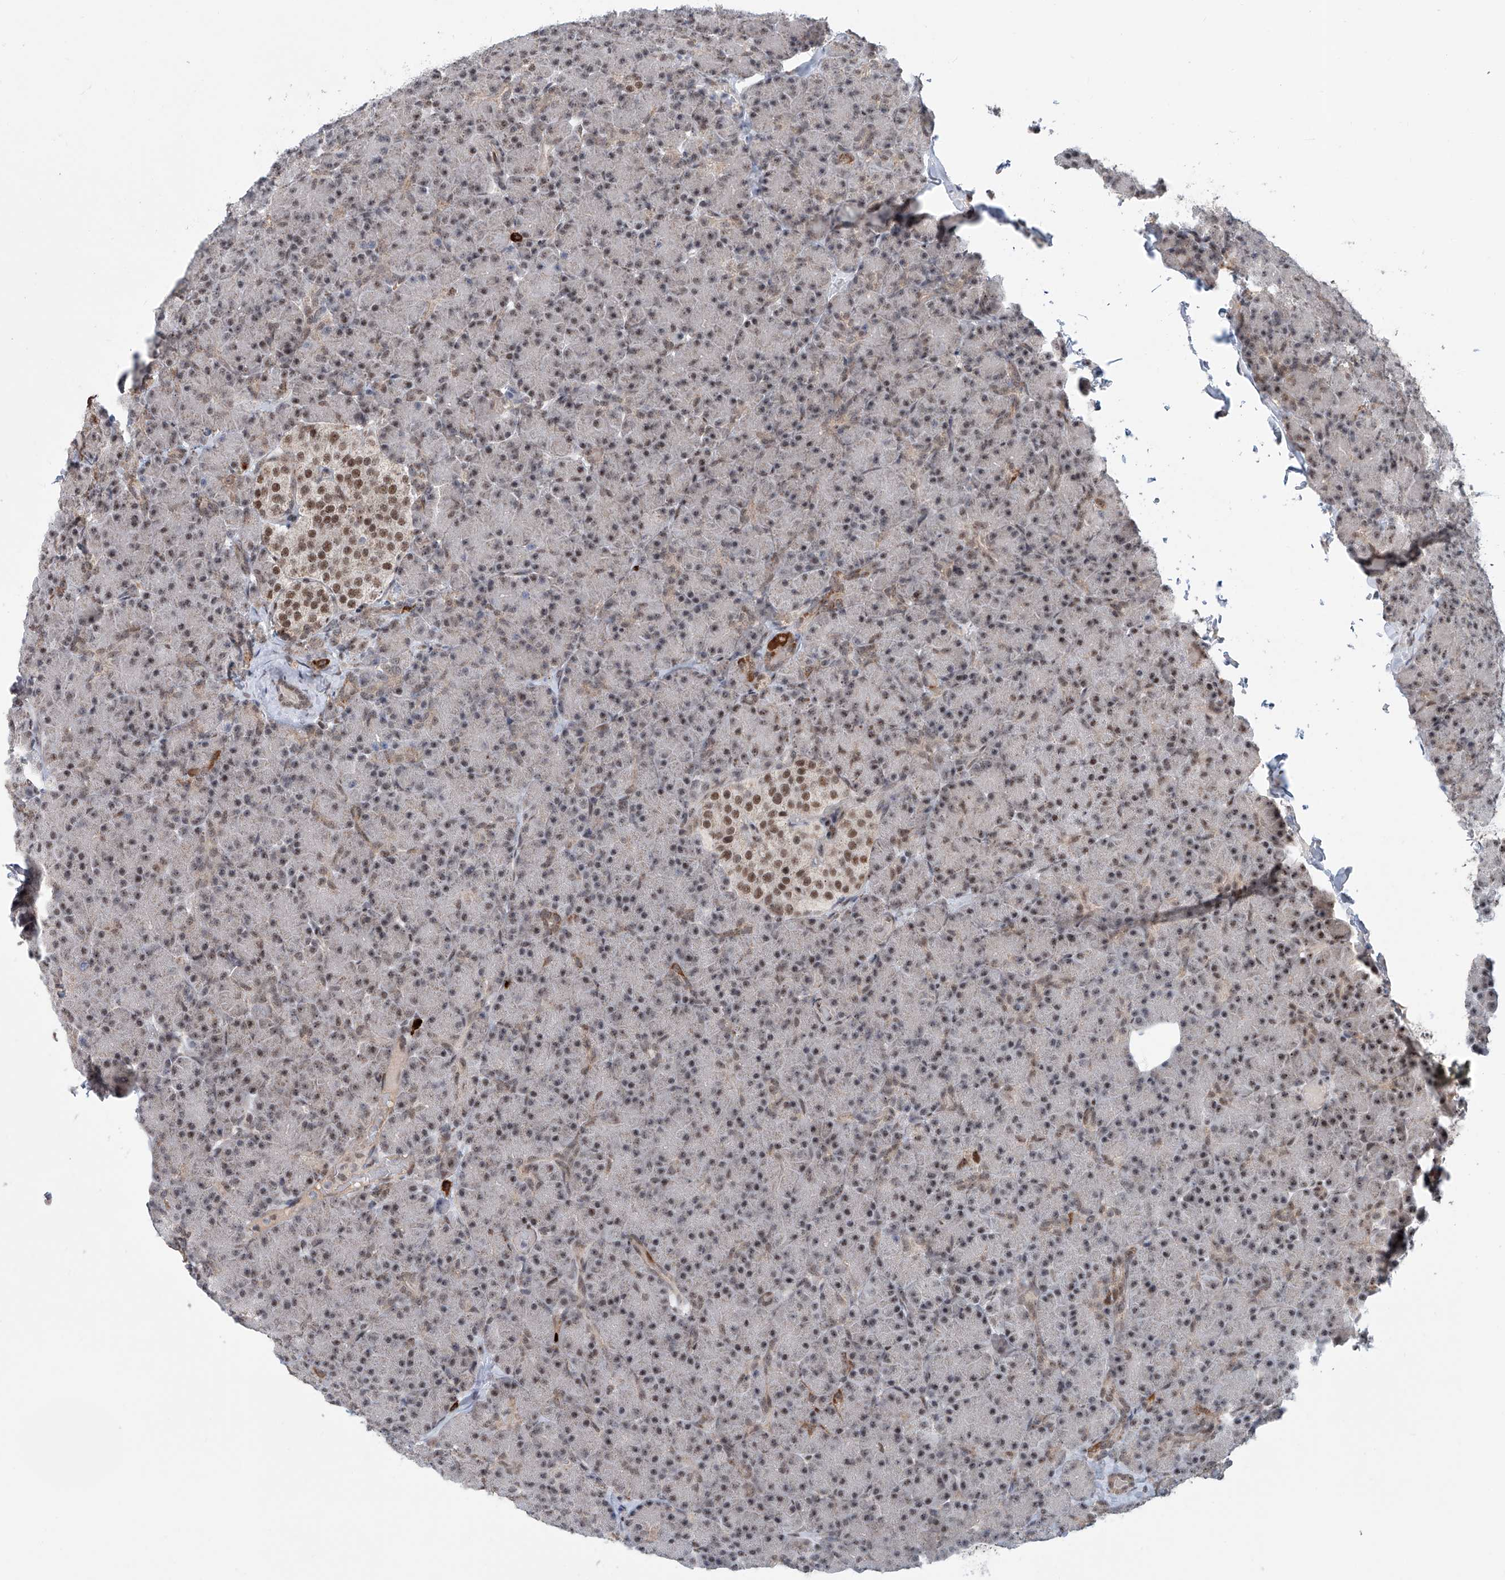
{"staining": {"intensity": "weak", "quantity": "25%-75%", "location": "cytoplasmic/membranous,nuclear"}, "tissue": "pancreas", "cell_type": "Exocrine glandular cells", "image_type": "normal", "snomed": [{"axis": "morphology", "description": "Normal tissue, NOS"}, {"axis": "topography", "description": "Pancreas"}], "caption": "Approximately 25%-75% of exocrine glandular cells in normal human pancreas demonstrate weak cytoplasmic/membranous,nuclear protein positivity as visualized by brown immunohistochemical staining.", "gene": "SDE2", "patient": {"sex": "female", "age": 43}}